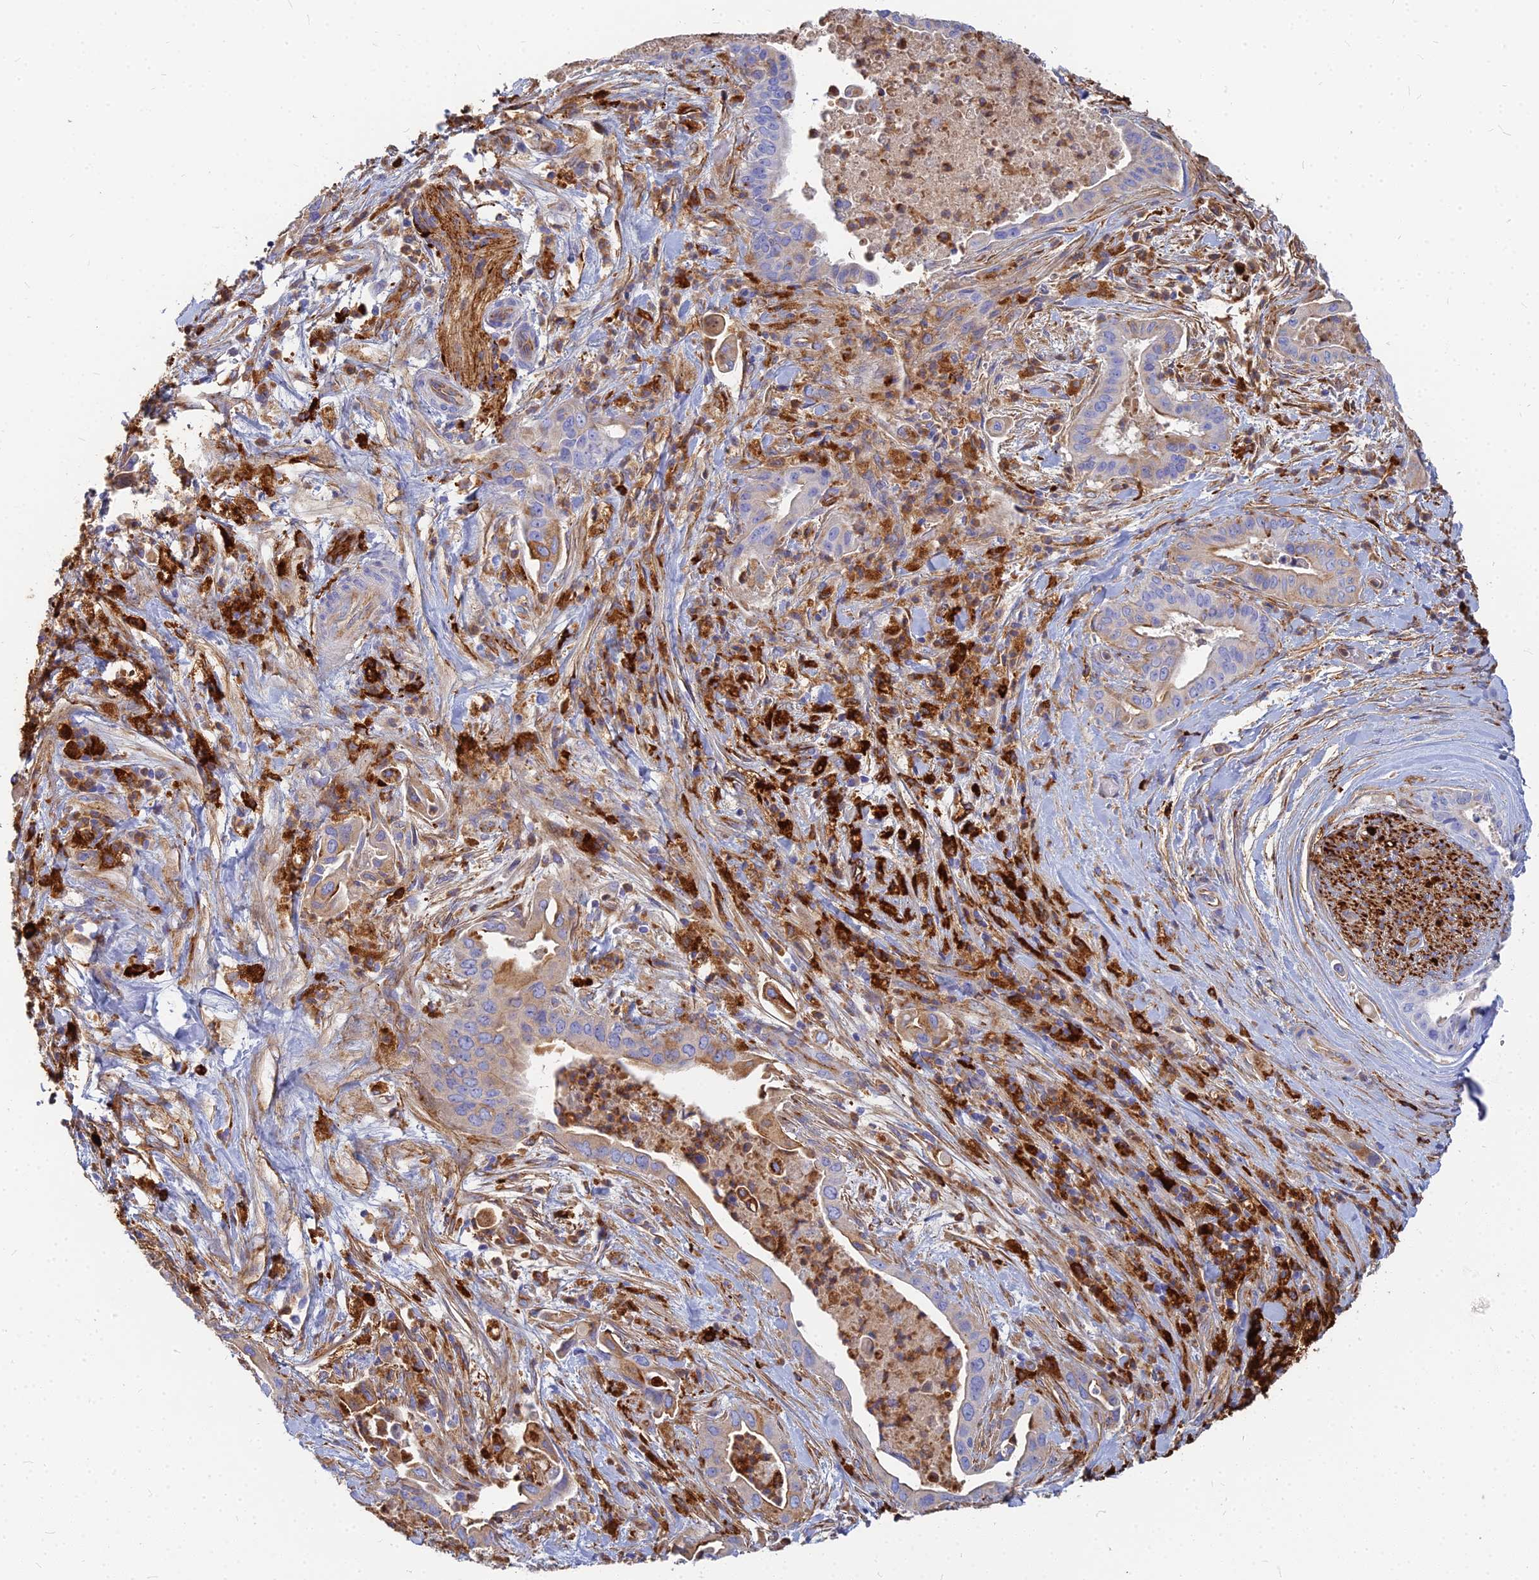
{"staining": {"intensity": "weak", "quantity": "<25%", "location": "cytoplasmic/membranous"}, "tissue": "pancreatic cancer", "cell_type": "Tumor cells", "image_type": "cancer", "snomed": [{"axis": "morphology", "description": "Adenocarcinoma, NOS"}, {"axis": "topography", "description": "Pancreas"}], "caption": "Tumor cells show no significant protein staining in pancreatic cancer (adenocarcinoma).", "gene": "VAT1", "patient": {"sex": "female", "age": 77}}